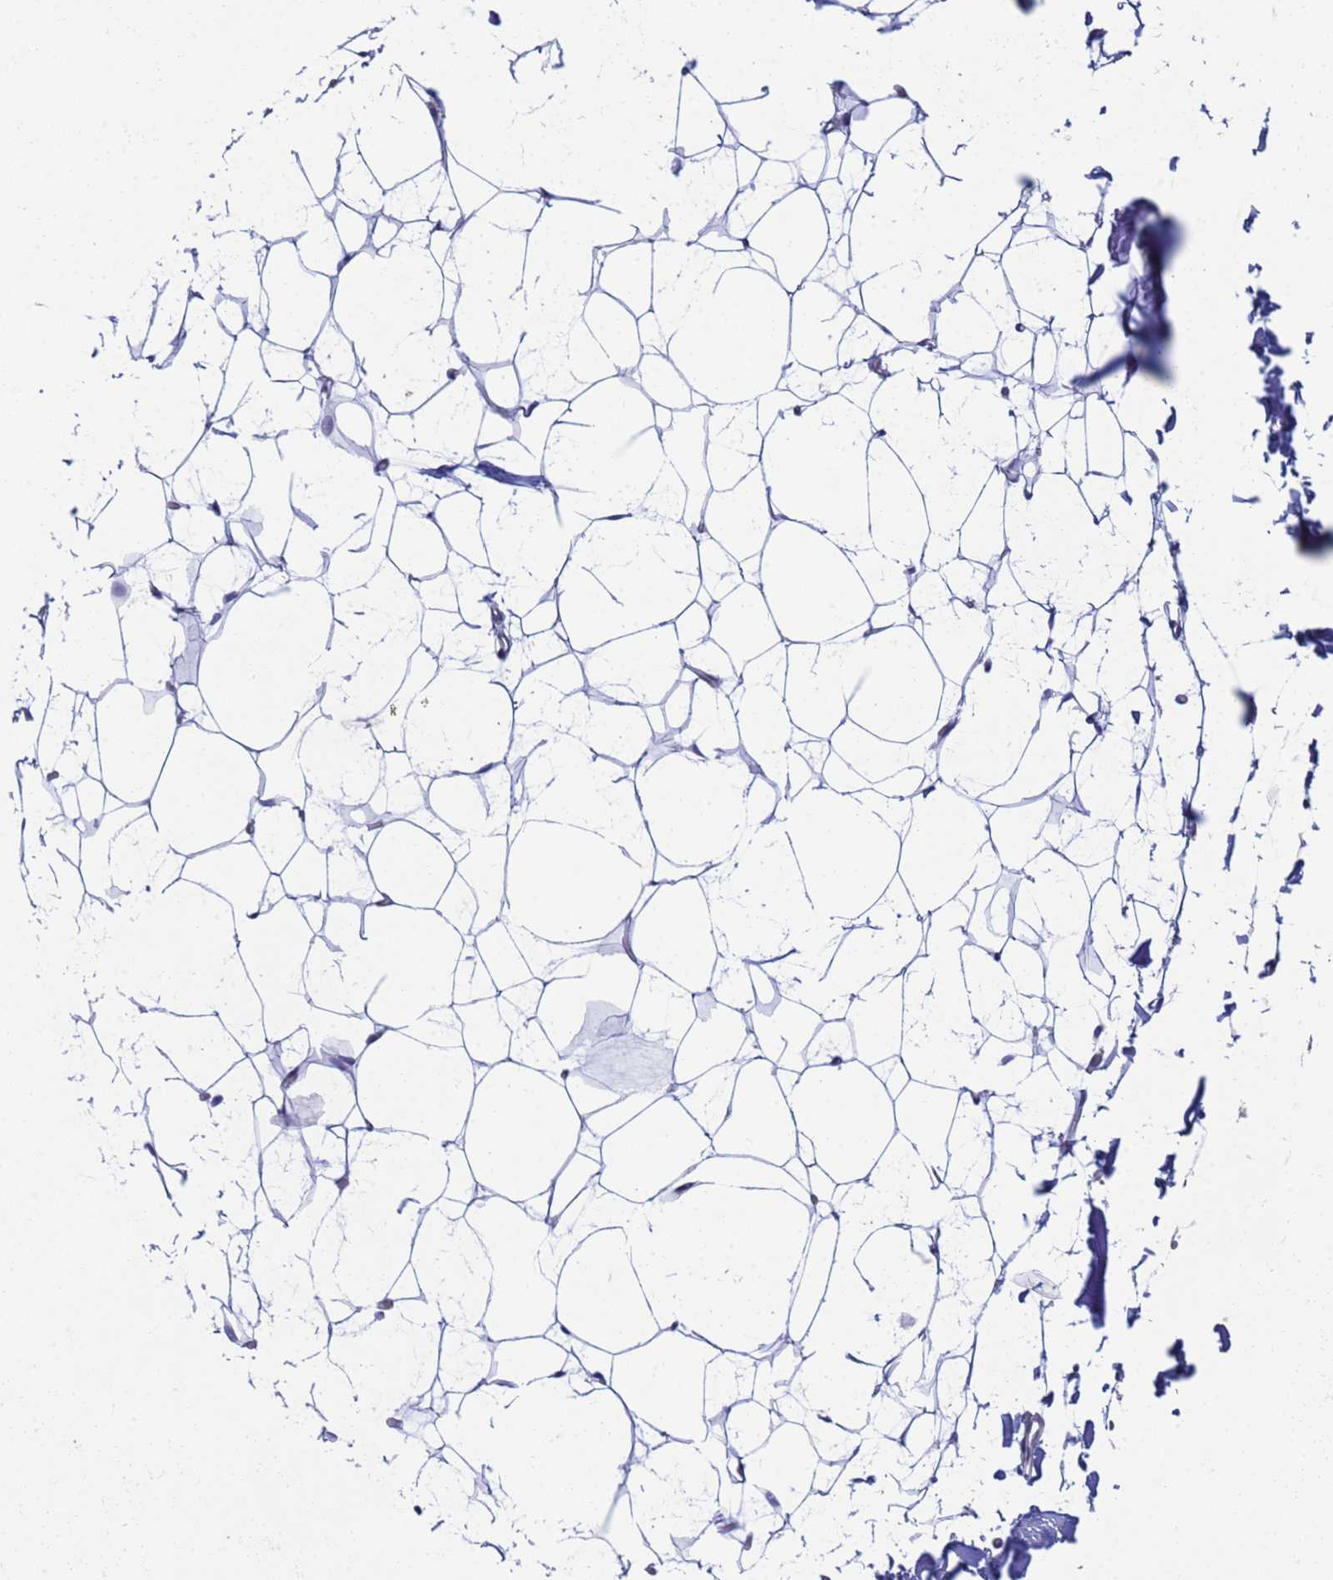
{"staining": {"intensity": "negative", "quantity": "none", "location": "none"}, "tissue": "adipose tissue", "cell_type": "Adipocytes", "image_type": "normal", "snomed": [{"axis": "morphology", "description": "Normal tissue, NOS"}, {"axis": "topography", "description": "Breast"}], "caption": "Immunohistochemistry (IHC) of unremarkable human adipose tissue shows no positivity in adipocytes.", "gene": "ZNG1A", "patient": {"sex": "female", "age": 23}}